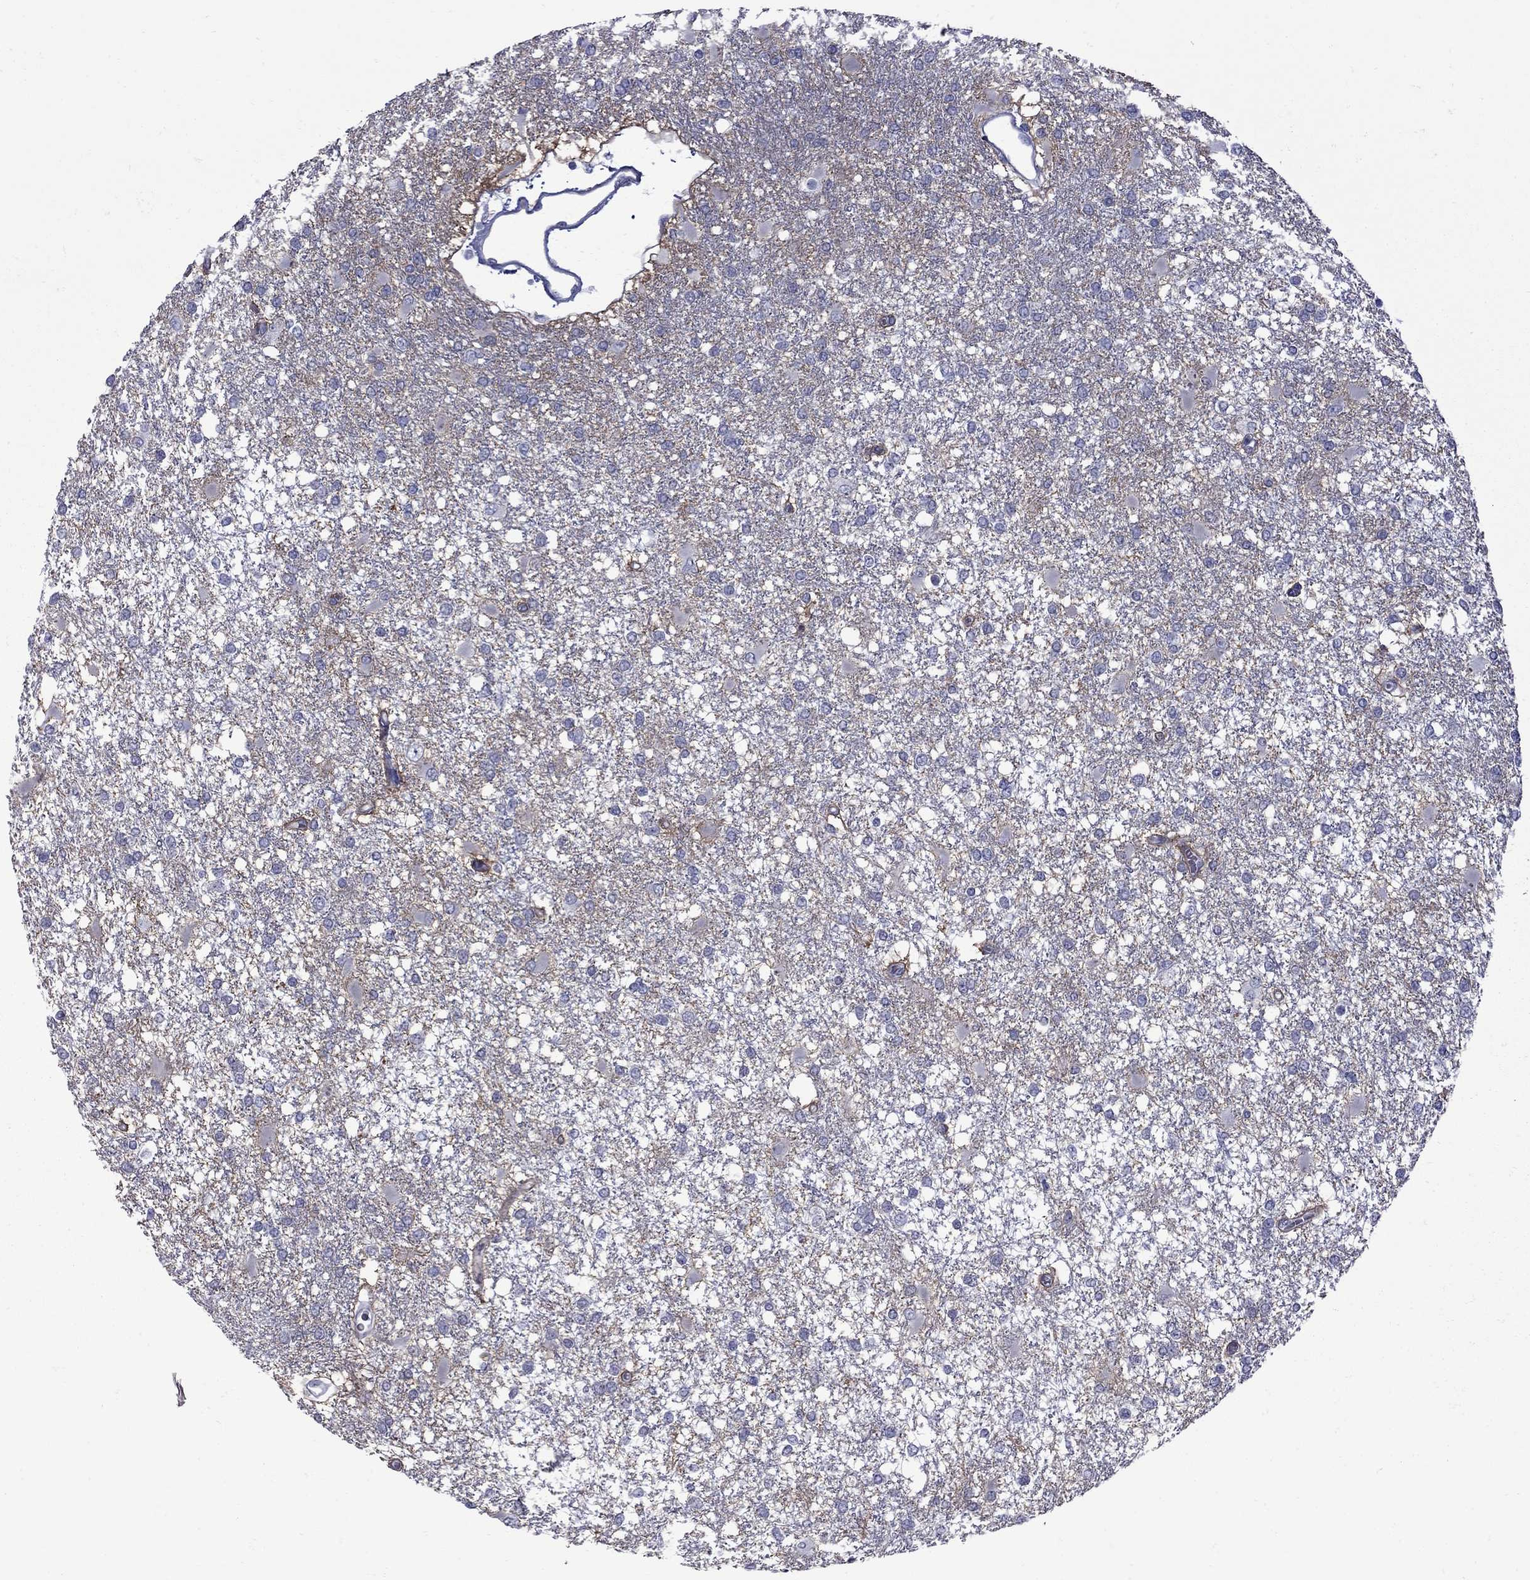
{"staining": {"intensity": "negative", "quantity": "none", "location": "none"}, "tissue": "glioma", "cell_type": "Tumor cells", "image_type": "cancer", "snomed": [{"axis": "morphology", "description": "Glioma, malignant, High grade"}, {"axis": "topography", "description": "Cerebral cortex"}], "caption": "IHC micrograph of neoplastic tissue: human glioma stained with DAB (3,3'-diaminobenzidine) demonstrates no significant protein expression in tumor cells.", "gene": "NRARP", "patient": {"sex": "male", "age": 79}}